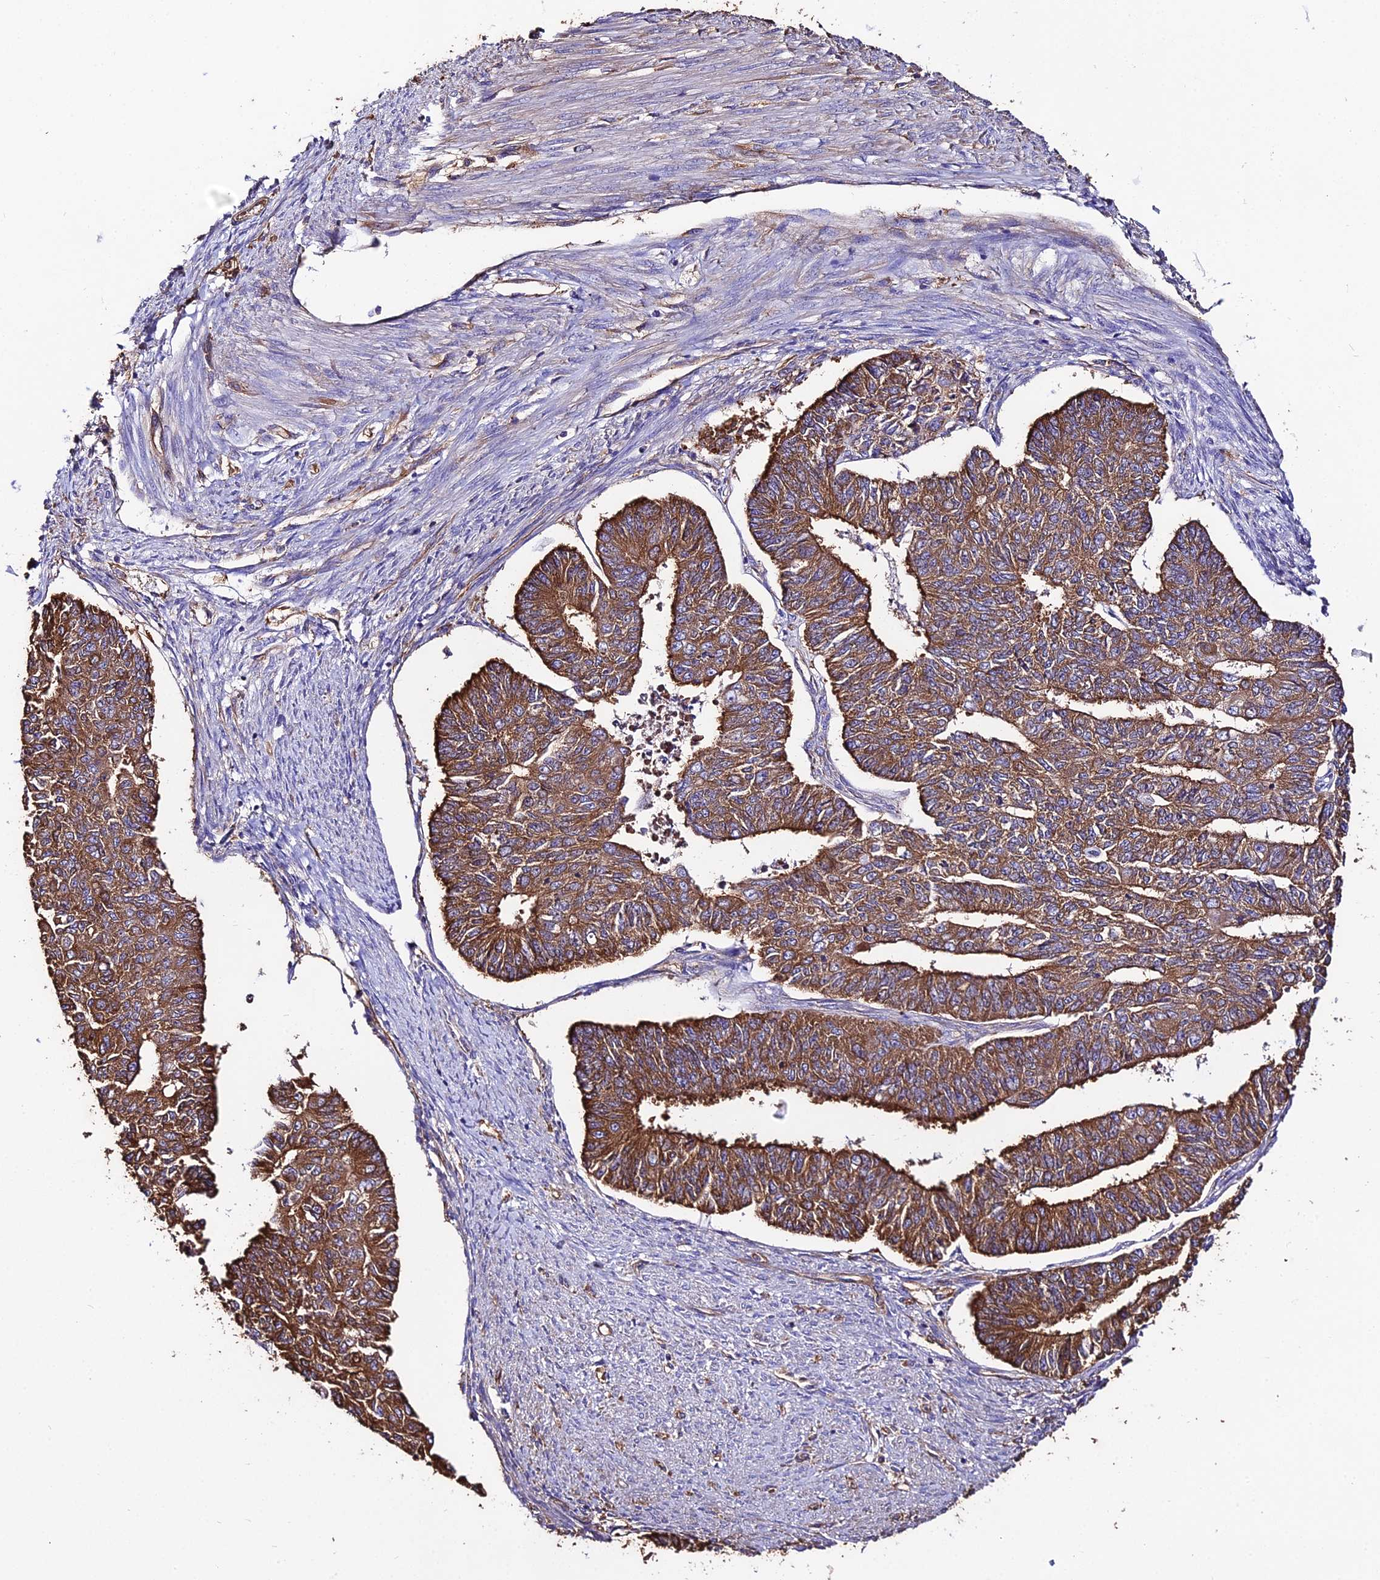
{"staining": {"intensity": "strong", "quantity": ">75%", "location": "cytoplasmic/membranous"}, "tissue": "endometrial cancer", "cell_type": "Tumor cells", "image_type": "cancer", "snomed": [{"axis": "morphology", "description": "Adenocarcinoma, NOS"}, {"axis": "topography", "description": "Endometrium"}], "caption": "Approximately >75% of tumor cells in endometrial cancer demonstrate strong cytoplasmic/membranous protein staining as visualized by brown immunohistochemical staining.", "gene": "TUBA3D", "patient": {"sex": "female", "age": 32}}